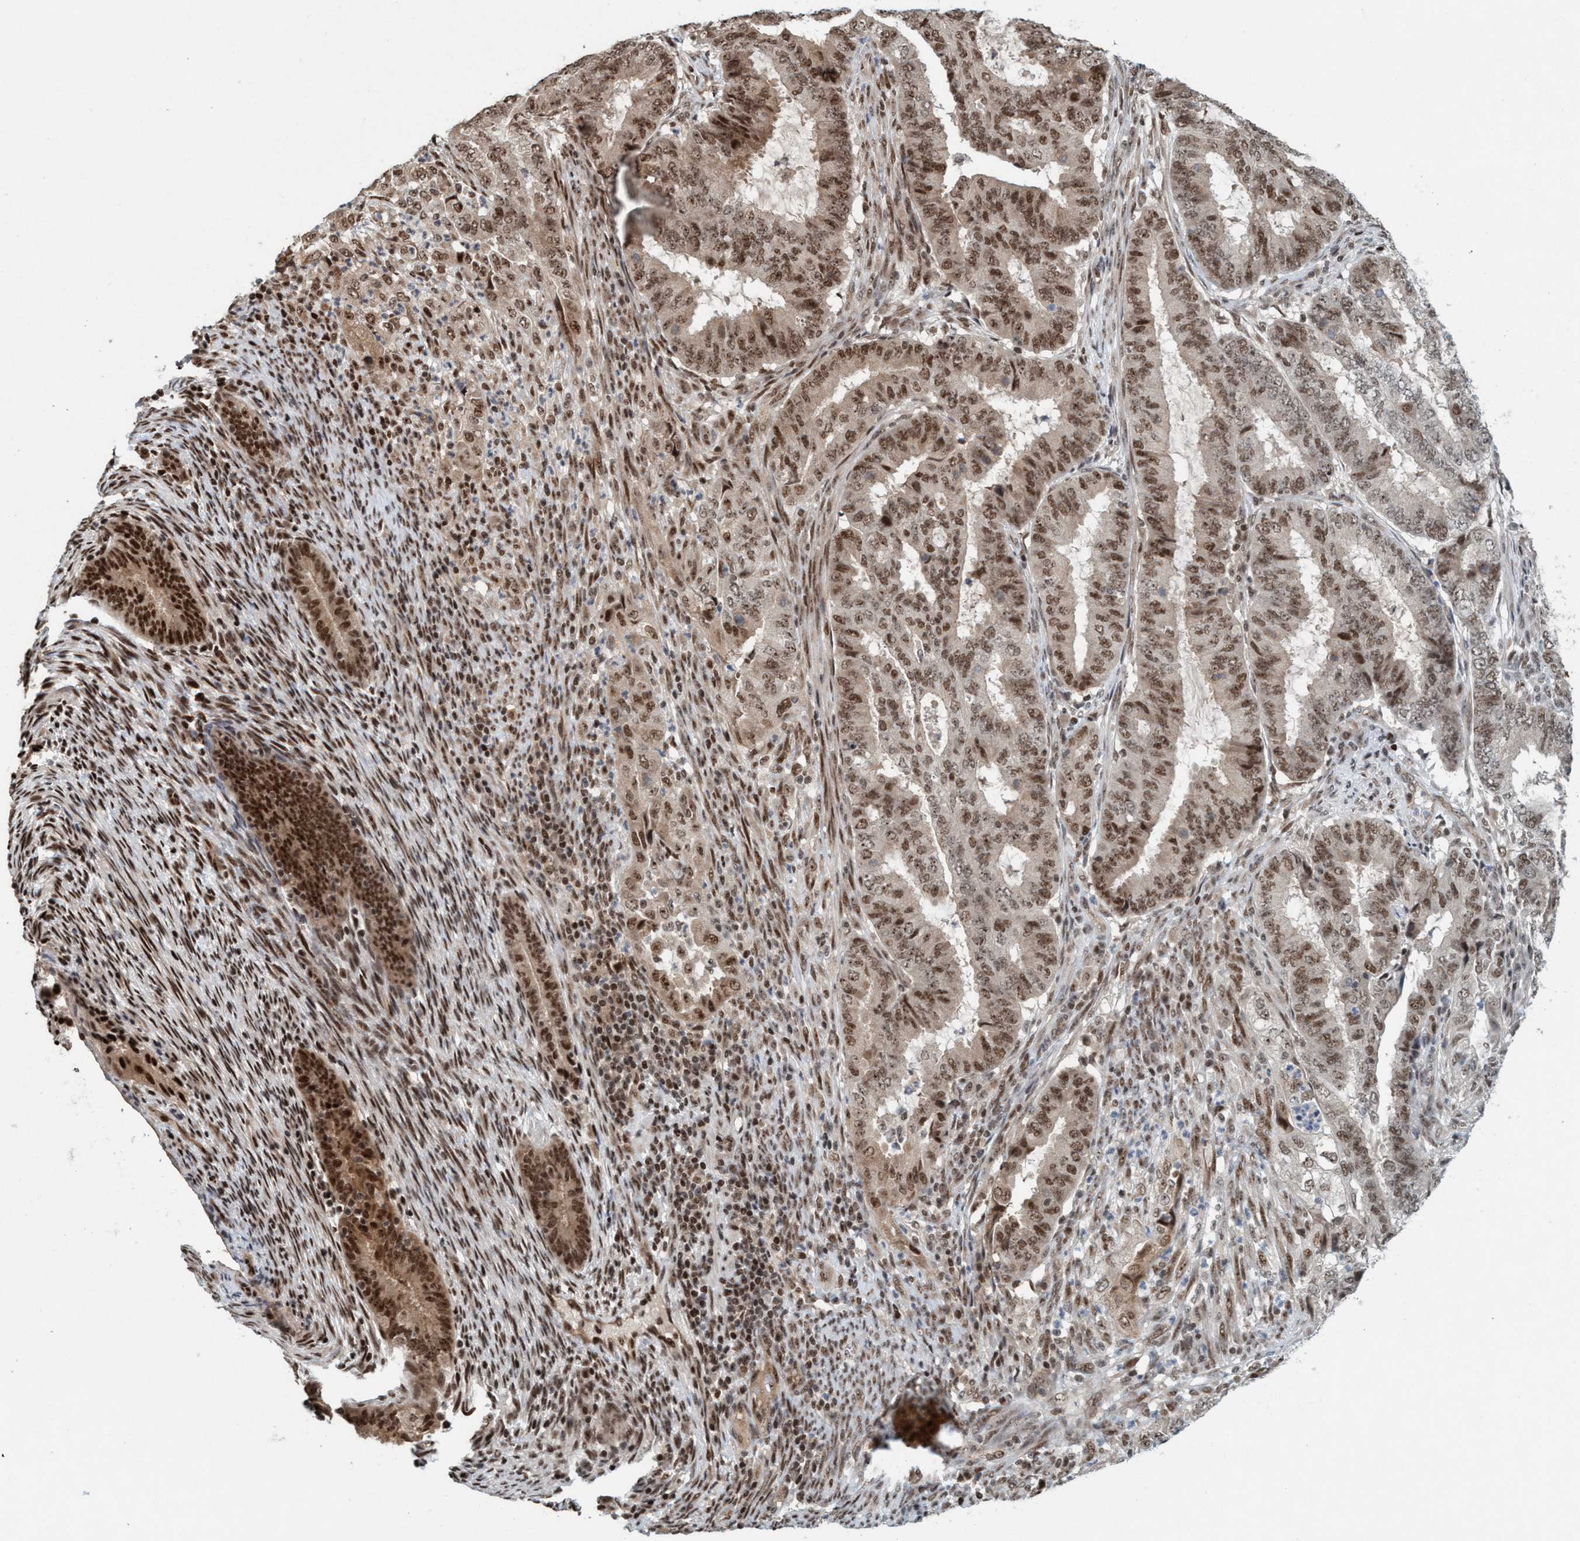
{"staining": {"intensity": "strong", "quantity": ">75%", "location": "nuclear"}, "tissue": "endometrial cancer", "cell_type": "Tumor cells", "image_type": "cancer", "snomed": [{"axis": "morphology", "description": "Adenocarcinoma, NOS"}, {"axis": "topography", "description": "Endometrium"}], "caption": "This photomicrograph reveals endometrial adenocarcinoma stained with immunohistochemistry (IHC) to label a protein in brown. The nuclear of tumor cells show strong positivity for the protein. Nuclei are counter-stained blue.", "gene": "SMCR8", "patient": {"sex": "female", "age": 51}}